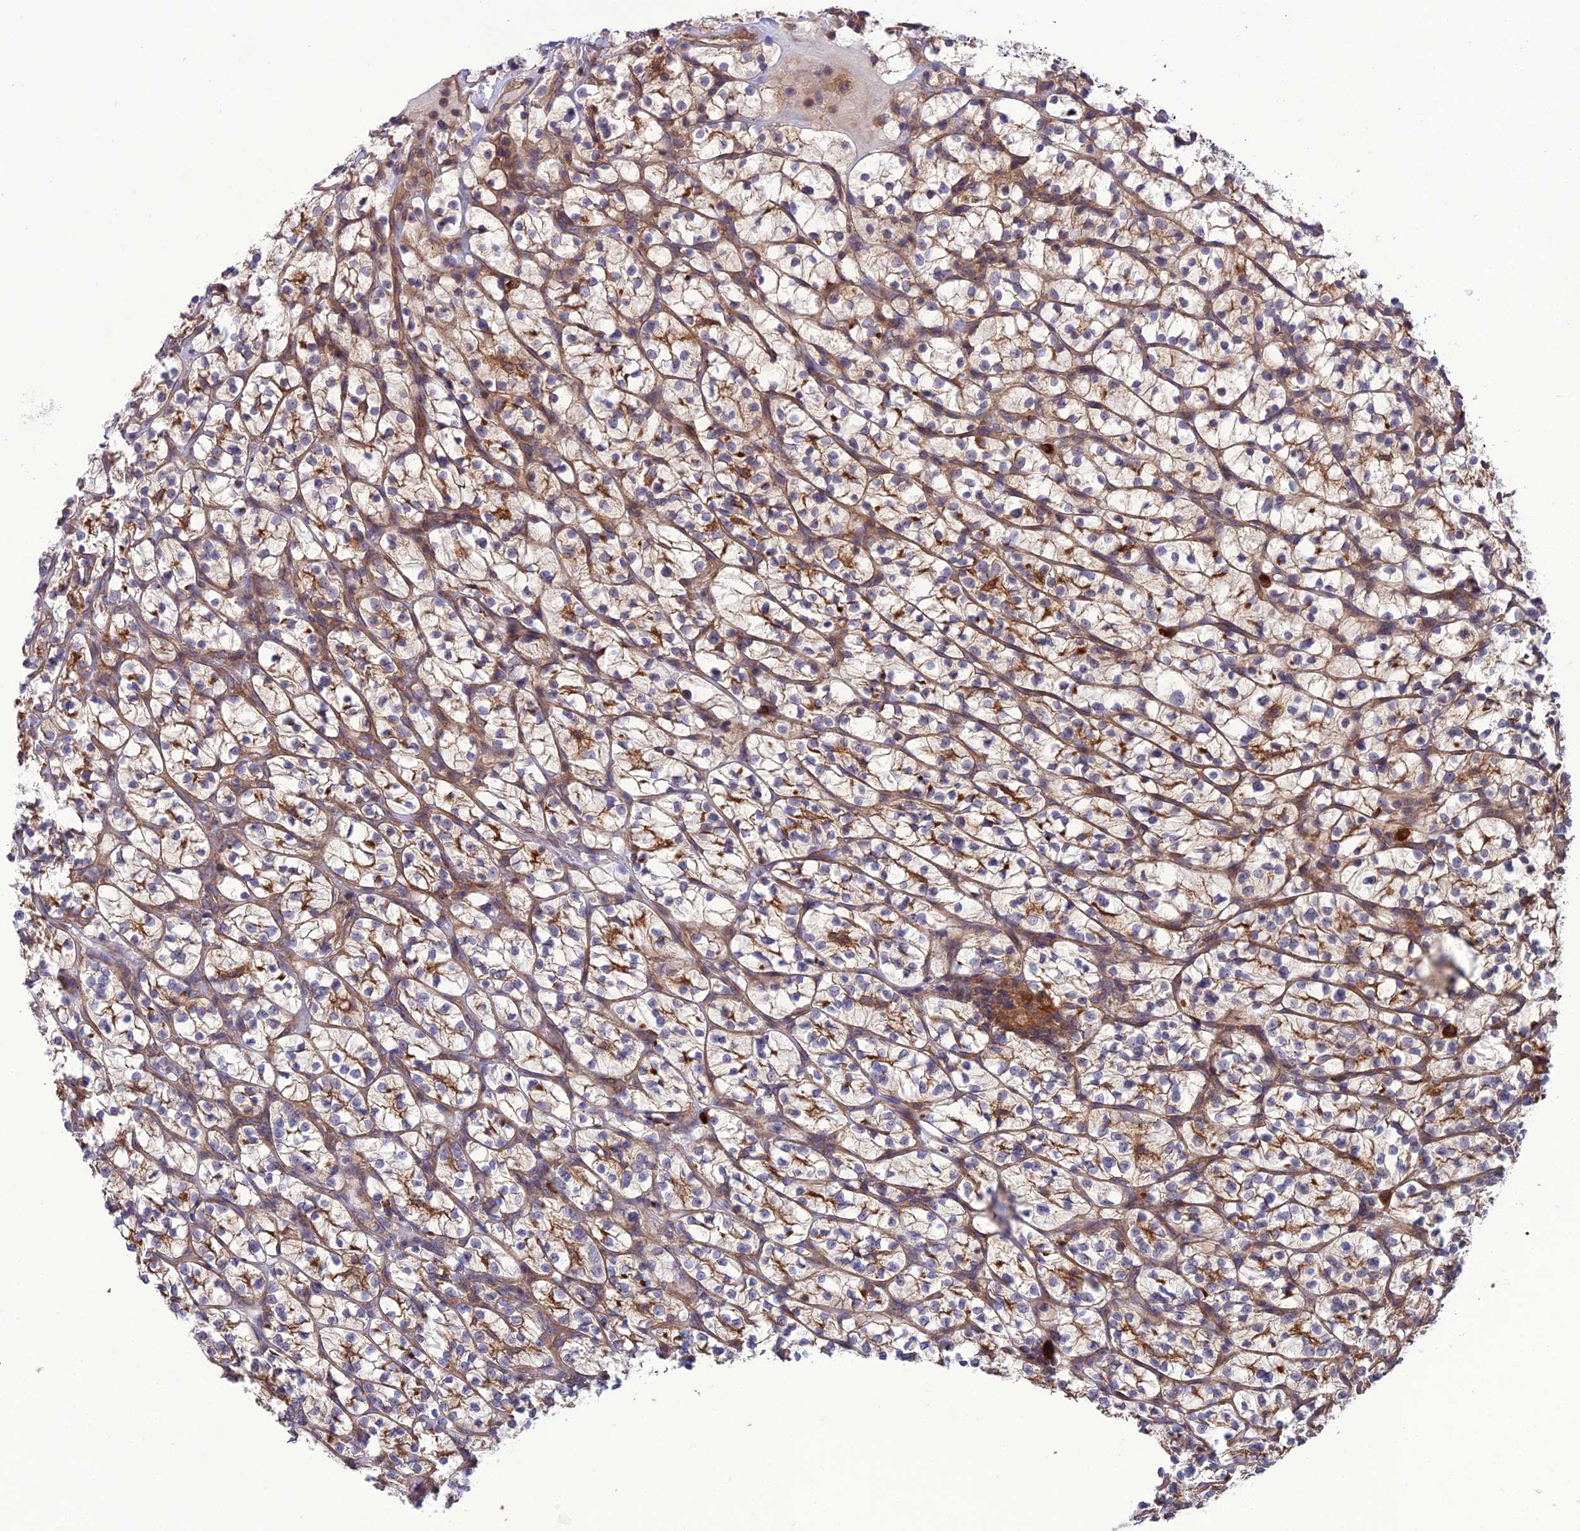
{"staining": {"intensity": "moderate", "quantity": "25%-75%", "location": "cytoplasmic/membranous"}, "tissue": "renal cancer", "cell_type": "Tumor cells", "image_type": "cancer", "snomed": [{"axis": "morphology", "description": "Adenocarcinoma, NOS"}, {"axis": "topography", "description": "Kidney"}], "caption": "A high-resolution micrograph shows immunohistochemistry (IHC) staining of renal adenocarcinoma, which shows moderate cytoplasmic/membranous expression in about 25%-75% of tumor cells.", "gene": "PPIL3", "patient": {"sex": "female", "age": 64}}